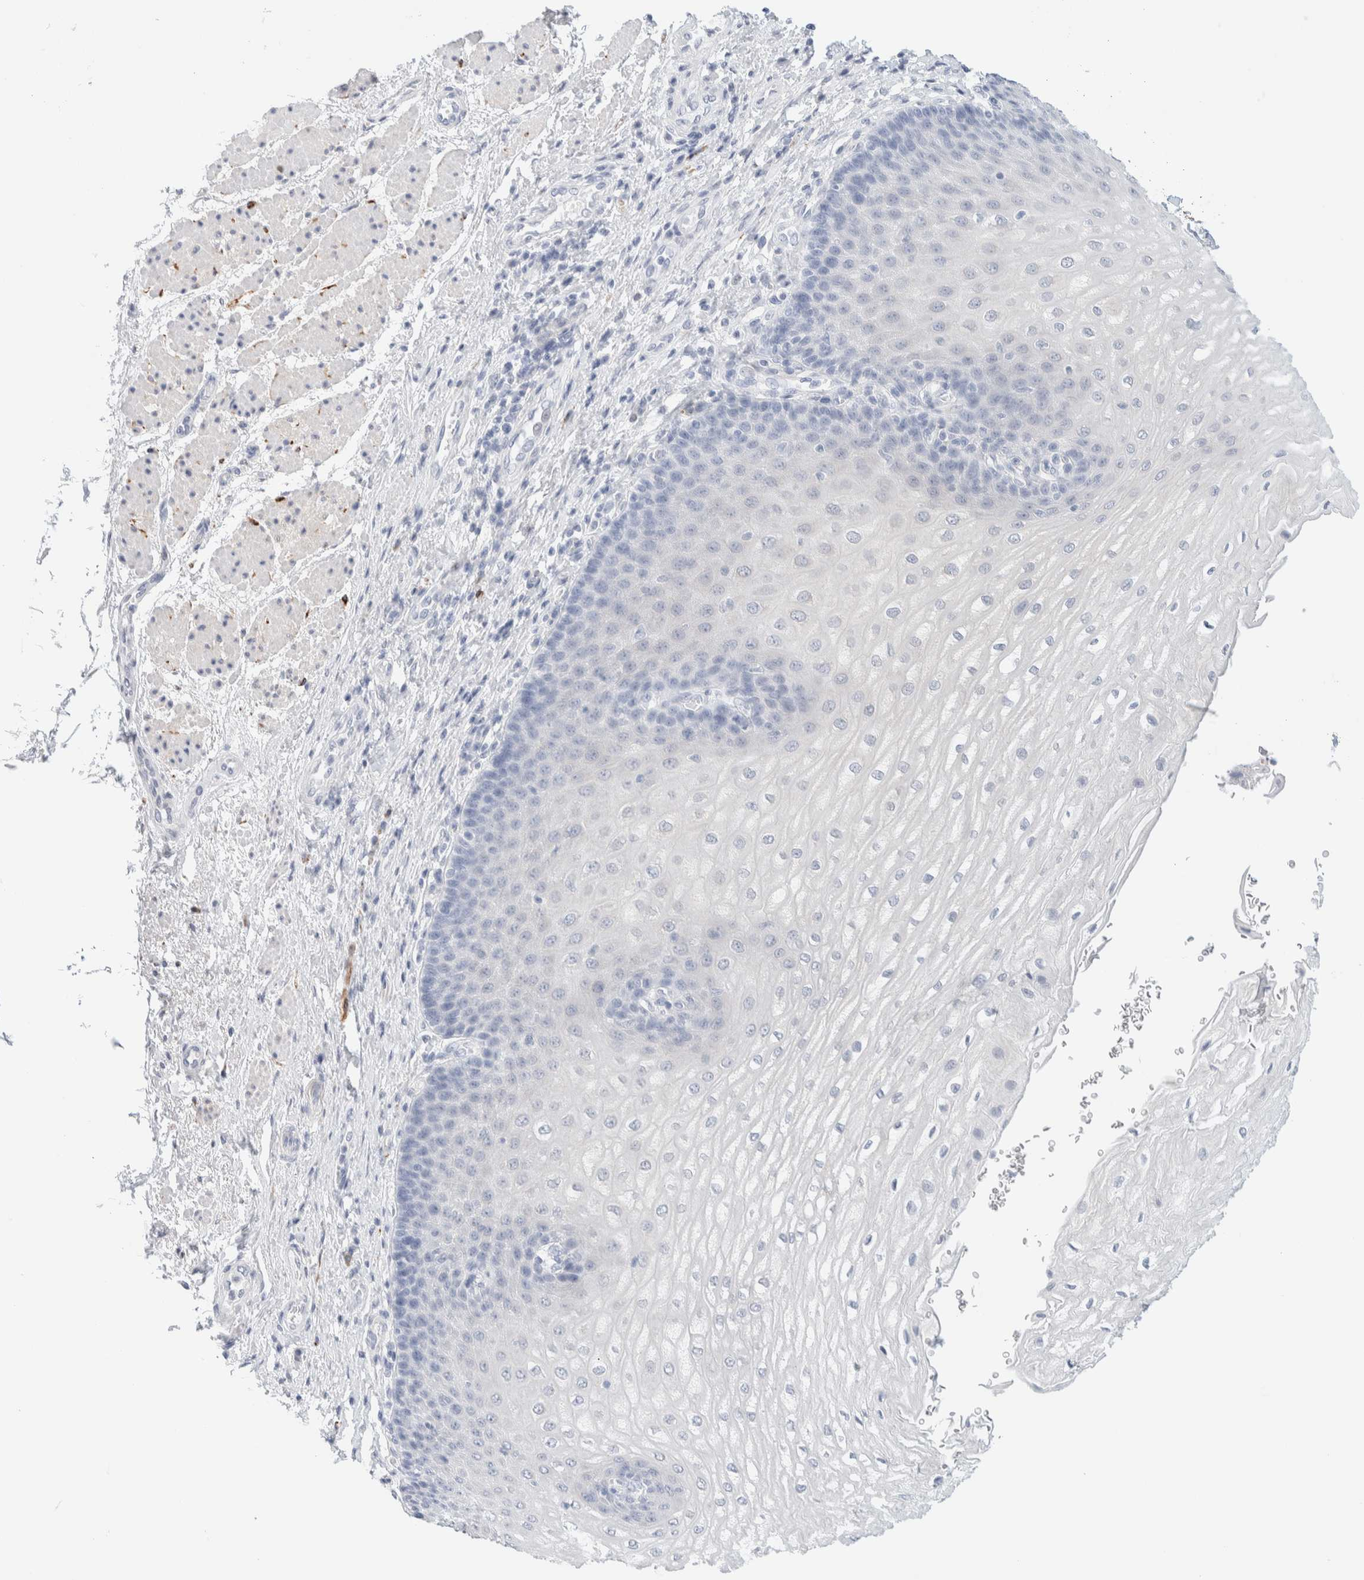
{"staining": {"intensity": "negative", "quantity": "none", "location": "none"}, "tissue": "esophagus", "cell_type": "Squamous epithelial cells", "image_type": "normal", "snomed": [{"axis": "morphology", "description": "Normal tissue, NOS"}, {"axis": "topography", "description": "Esophagus"}], "caption": "The immunohistochemistry (IHC) histopathology image has no significant staining in squamous epithelial cells of esophagus.", "gene": "ATCAY", "patient": {"sex": "male", "age": 54}}